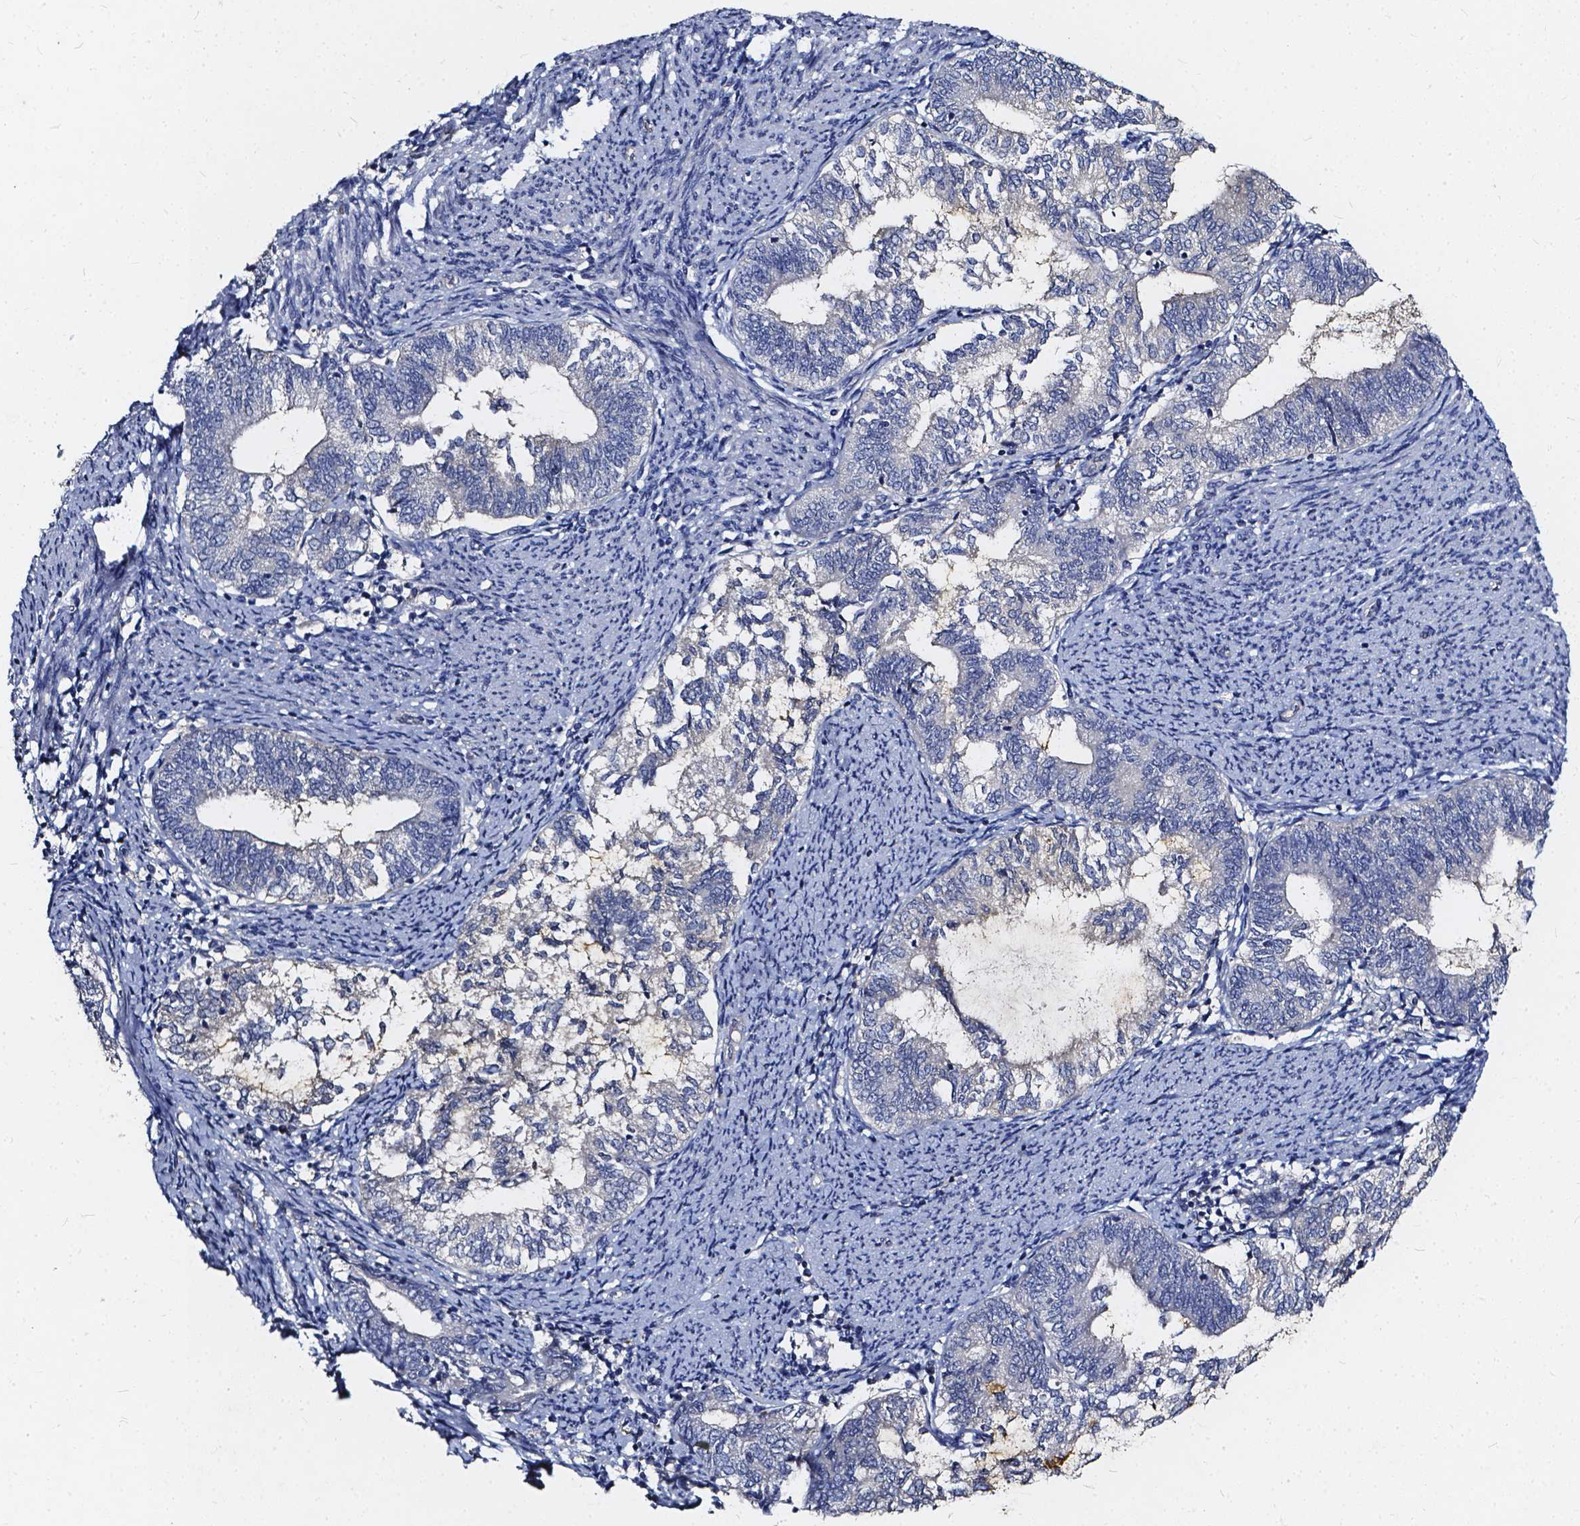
{"staining": {"intensity": "negative", "quantity": "none", "location": "none"}, "tissue": "endometrial cancer", "cell_type": "Tumor cells", "image_type": "cancer", "snomed": [{"axis": "morphology", "description": "Adenocarcinoma, NOS"}, {"axis": "topography", "description": "Endometrium"}], "caption": "Protein analysis of endometrial adenocarcinoma exhibits no significant expression in tumor cells.", "gene": "SOWAHA", "patient": {"sex": "female", "age": 65}}